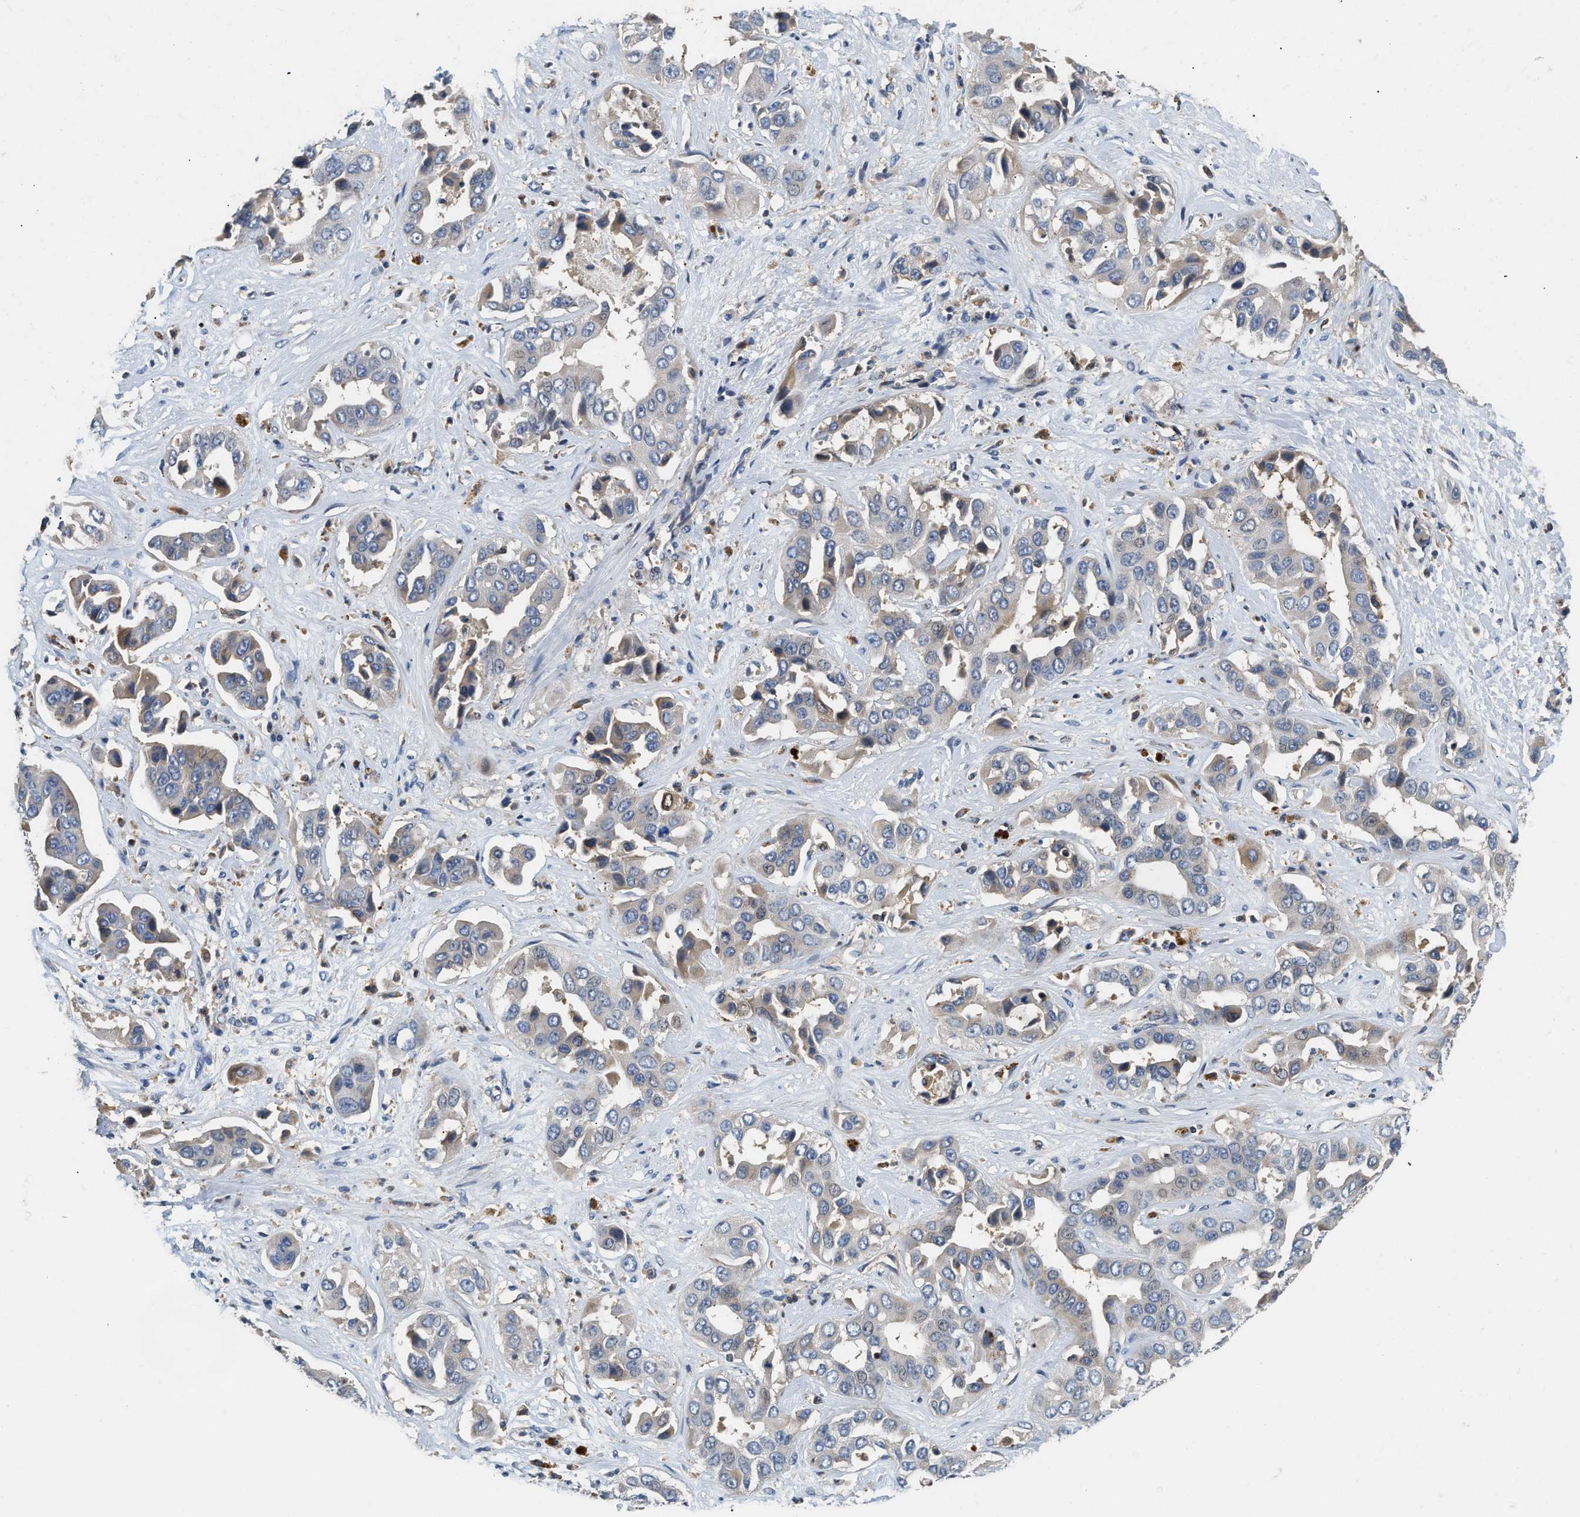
{"staining": {"intensity": "weak", "quantity": "<25%", "location": "cytoplasmic/membranous"}, "tissue": "liver cancer", "cell_type": "Tumor cells", "image_type": "cancer", "snomed": [{"axis": "morphology", "description": "Cholangiocarcinoma"}, {"axis": "topography", "description": "Liver"}], "caption": "Protein analysis of cholangiocarcinoma (liver) shows no significant positivity in tumor cells. (Brightfield microscopy of DAB (3,3'-diaminobenzidine) IHC at high magnification).", "gene": "OSTF1", "patient": {"sex": "female", "age": 52}}